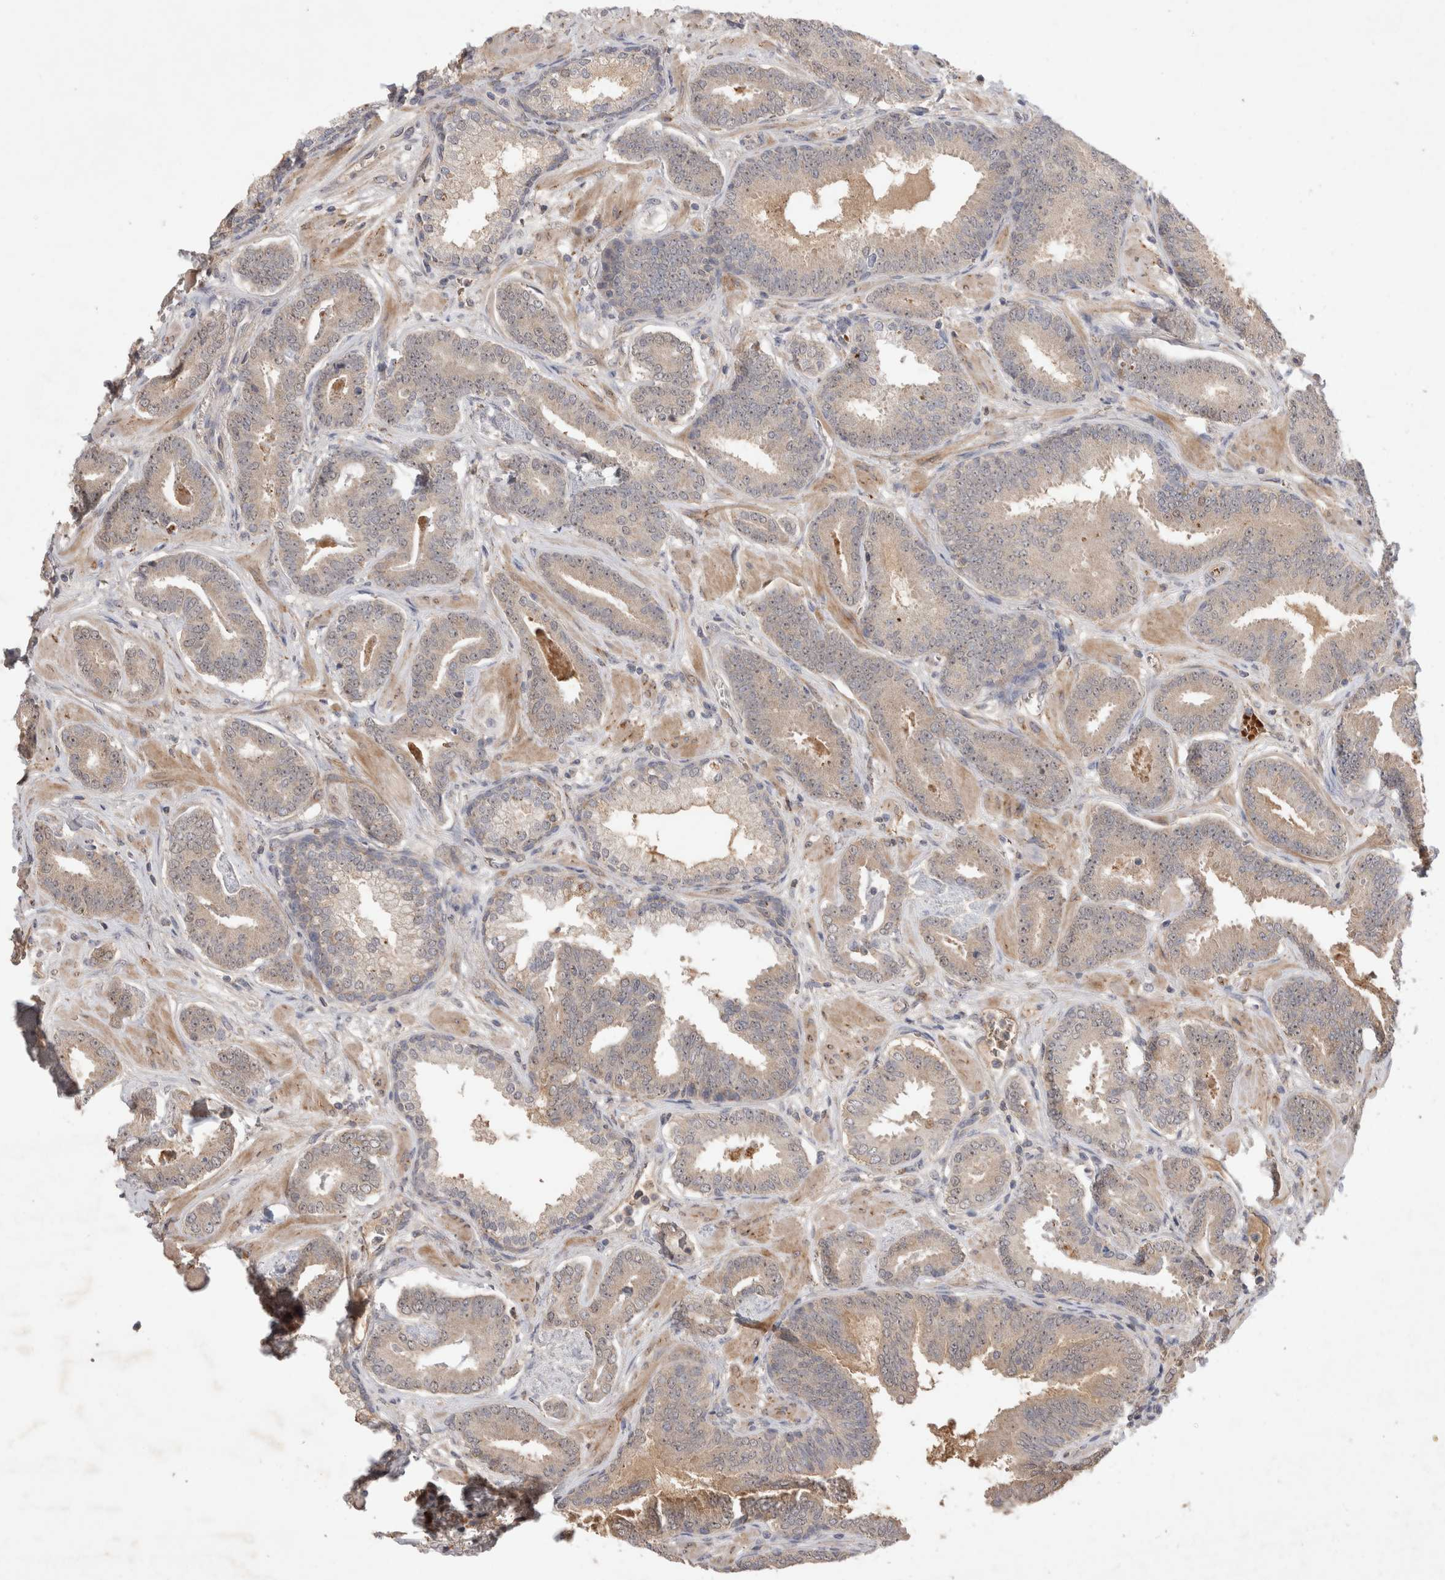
{"staining": {"intensity": "weak", "quantity": "25%-75%", "location": "cytoplasmic/membranous,nuclear"}, "tissue": "prostate cancer", "cell_type": "Tumor cells", "image_type": "cancer", "snomed": [{"axis": "morphology", "description": "Adenocarcinoma, Low grade"}, {"axis": "topography", "description": "Prostate"}], "caption": "There is low levels of weak cytoplasmic/membranous and nuclear expression in tumor cells of adenocarcinoma (low-grade) (prostate), as demonstrated by immunohistochemical staining (brown color).", "gene": "FAM221A", "patient": {"sex": "male", "age": 62}}